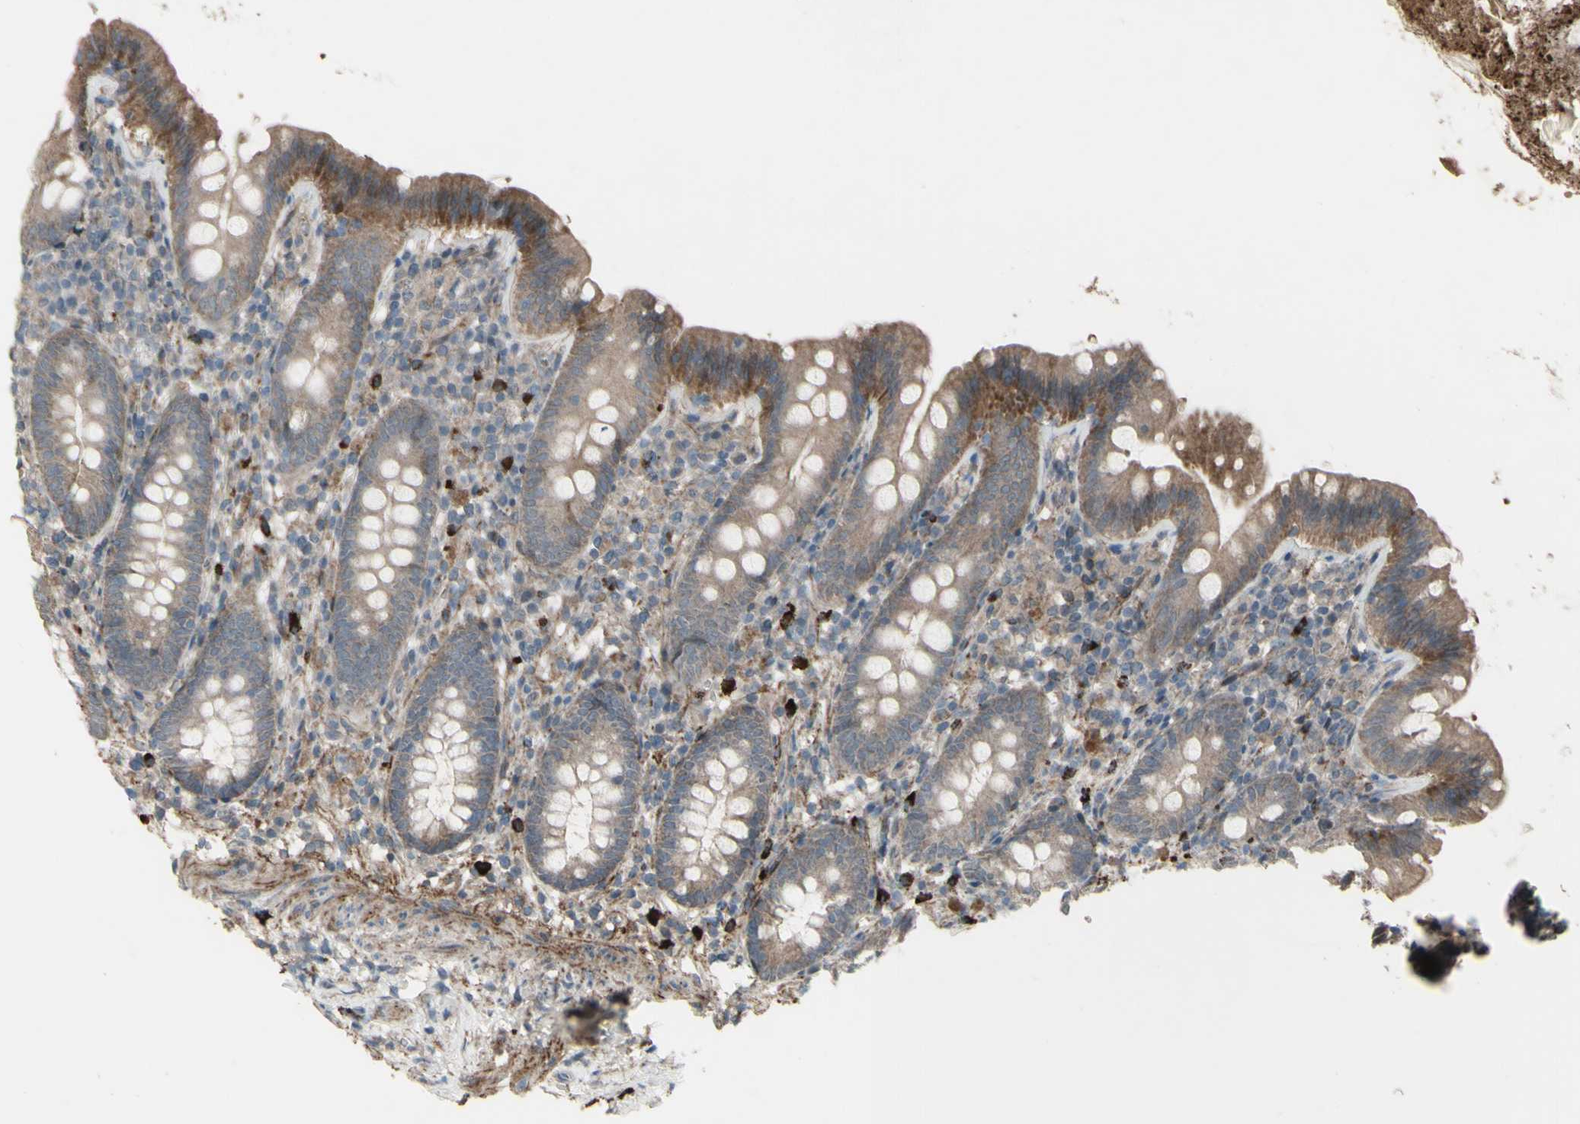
{"staining": {"intensity": "moderate", "quantity": "<25%", "location": "cytoplasmic/membranous"}, "tissue": "appendix", "cell_type": "Glandular cells", "image_type": "normal", "snomed": [{"axis": "morphology", "description": "Normal tissue, NOS"}, {"axis": "topography", "description": "Appendix"}], "caption": "About <25% of glandular cells in benign human appendix reveal moderate cytoplasmic/membranous protein expression as visualized by brown immunohistochemical staining.", "gene": "GRAMD1B", "patient": {"sex": "male", "age": 52}}